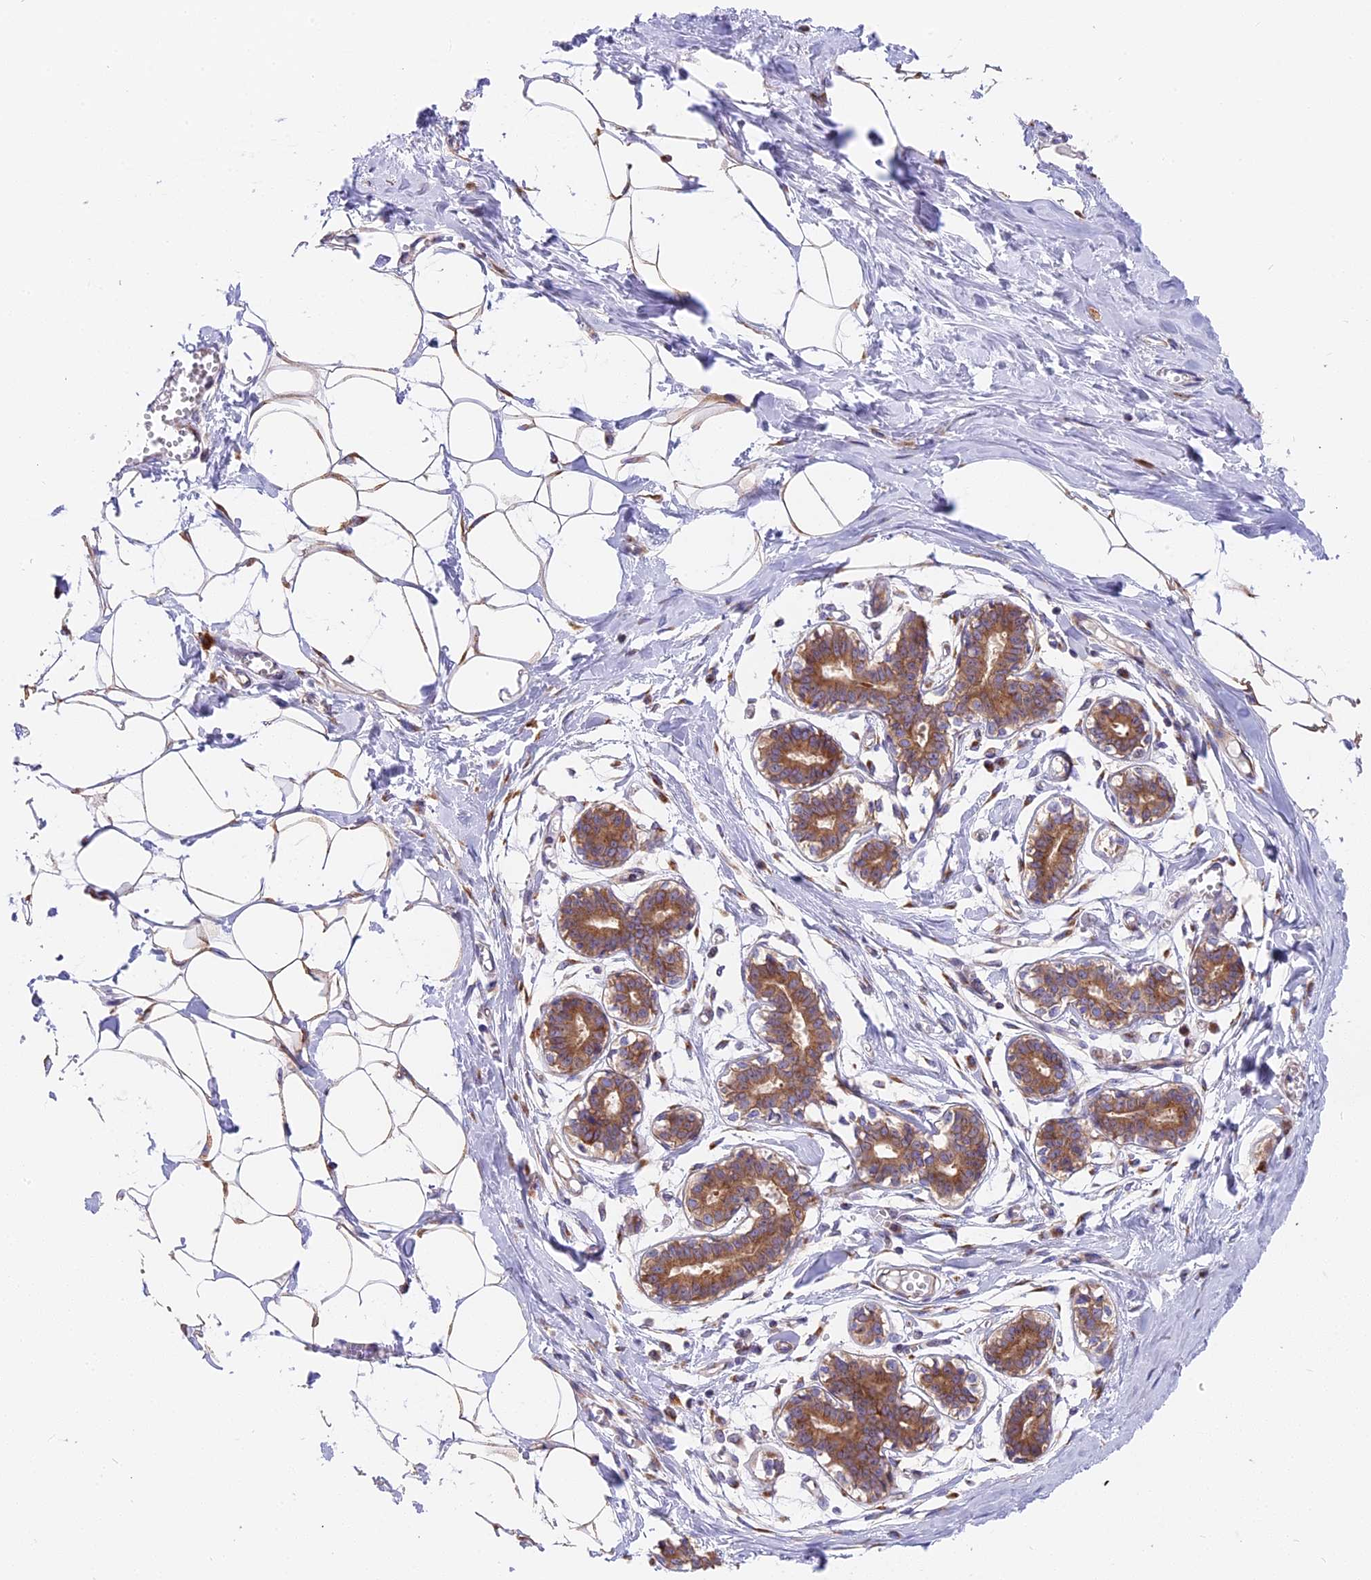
{"staining": {"intensity": "moderate", "quantity": ">75%", "location": "cytoplasmic/membranous"}, "tissue": "breast", "cell_type": "Adipocytes", "image_type": "normal", "snomed": [{"axis": "morphology", "description": "Normal tissue, NOS"}, {"axis": "topography", "description": "Breast"}], "caption": "An immunohistochemistry (IHC) image of benign tissue is shown. Protein staining in brown labels moderate cytoplasmic/membranous positivity in breast within adipocytes. The protein is shown in brown color, while the nuclei are stained blue.", "gene": "MRAS", "patient": {"sex": "female", "age": 27}}